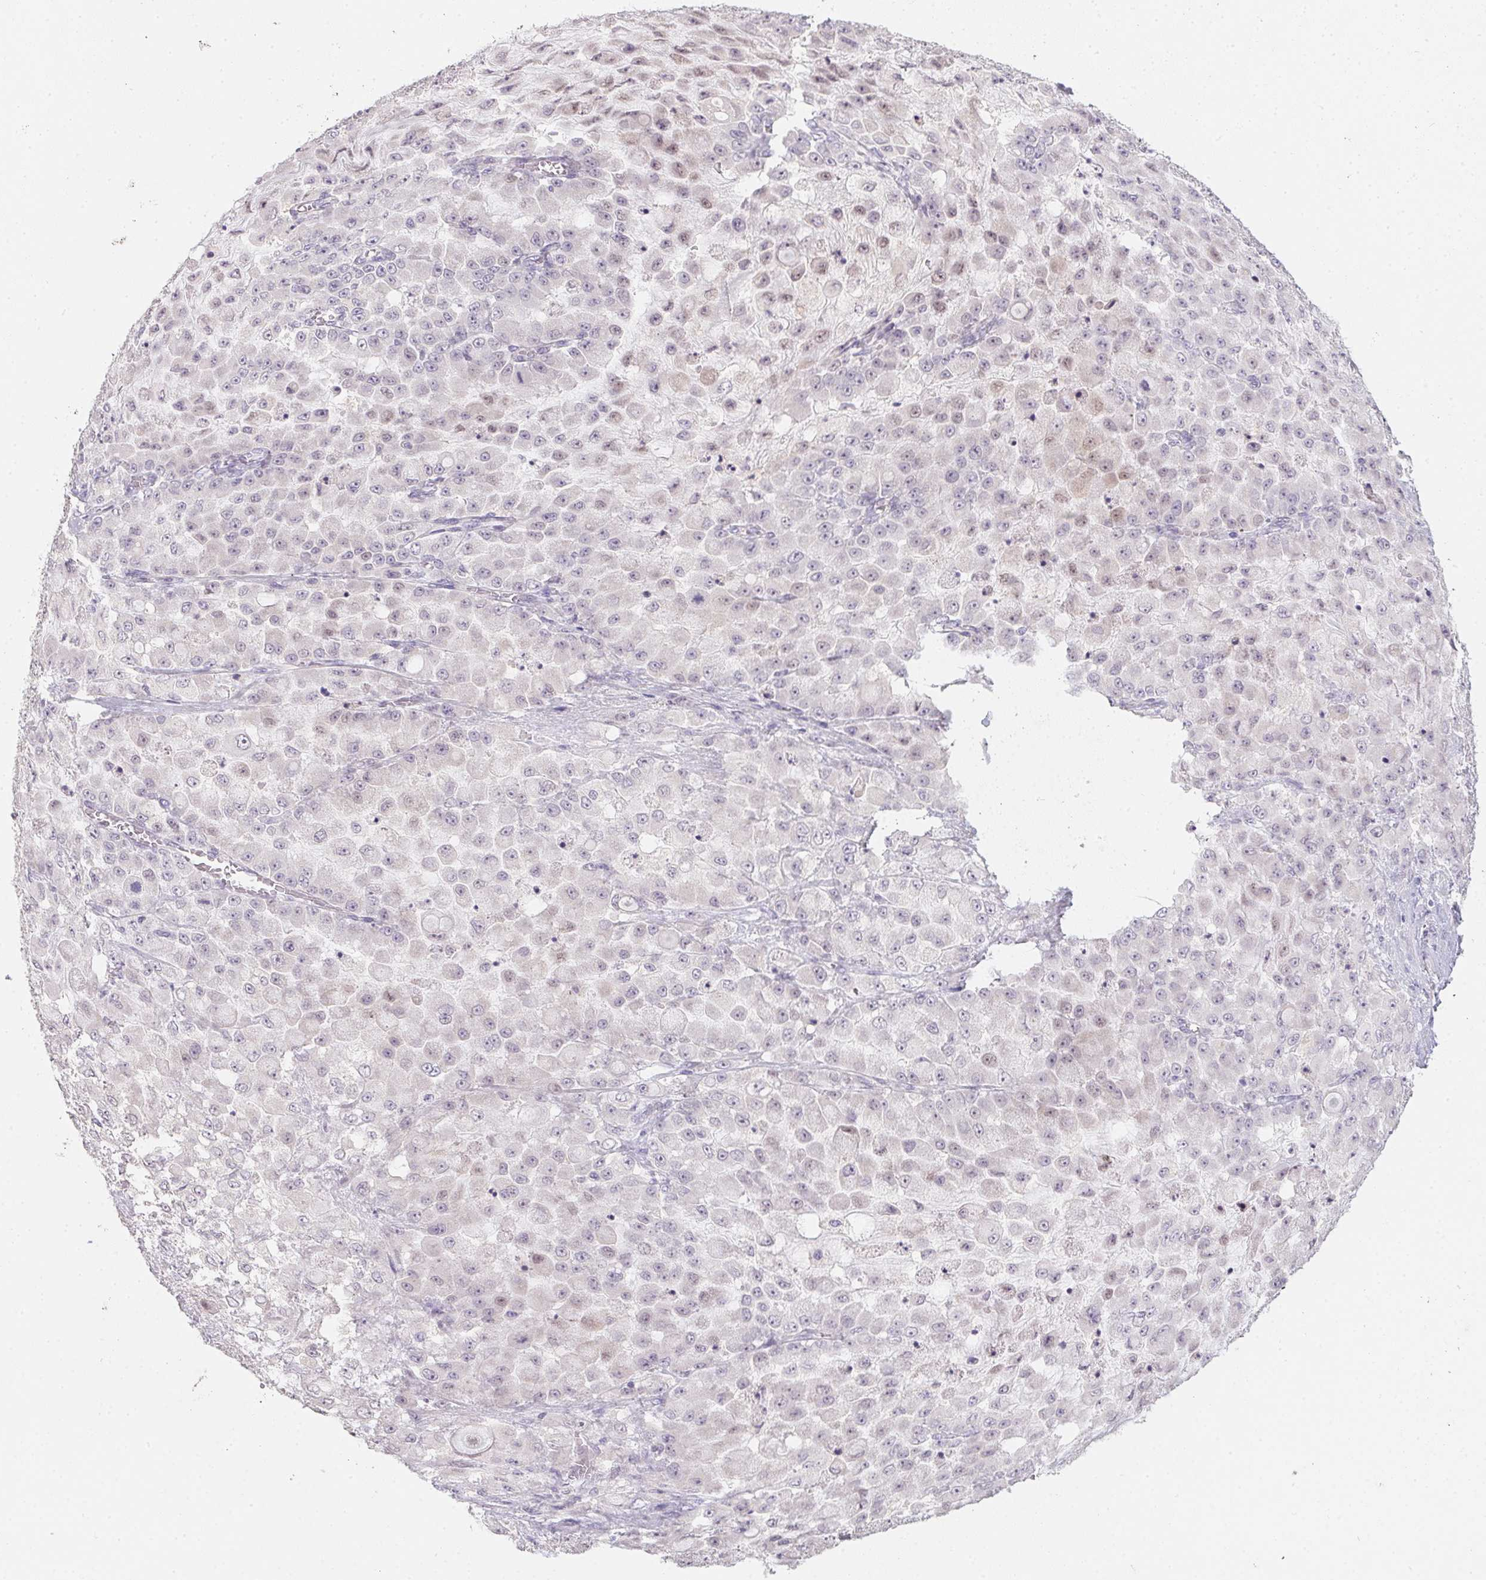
{"staining": {"intensity": "weak", "quantity": "<25%", "location": "nuclear"}, "tissue": "stomach cancer", "cell_type": "Tumor cells", "image_type": "cancer", "snomed": [{"axis": "morphology", "description": "Adenocarcinoma, NOS"}, {"axis": "topography", "description": "Stomach"}], "caption": "Immunohistochemistry of stomach cancer shows no staining in tumor cells.", "gene": "ZBBX", "patient": {"sex": "female", "age": 76}}